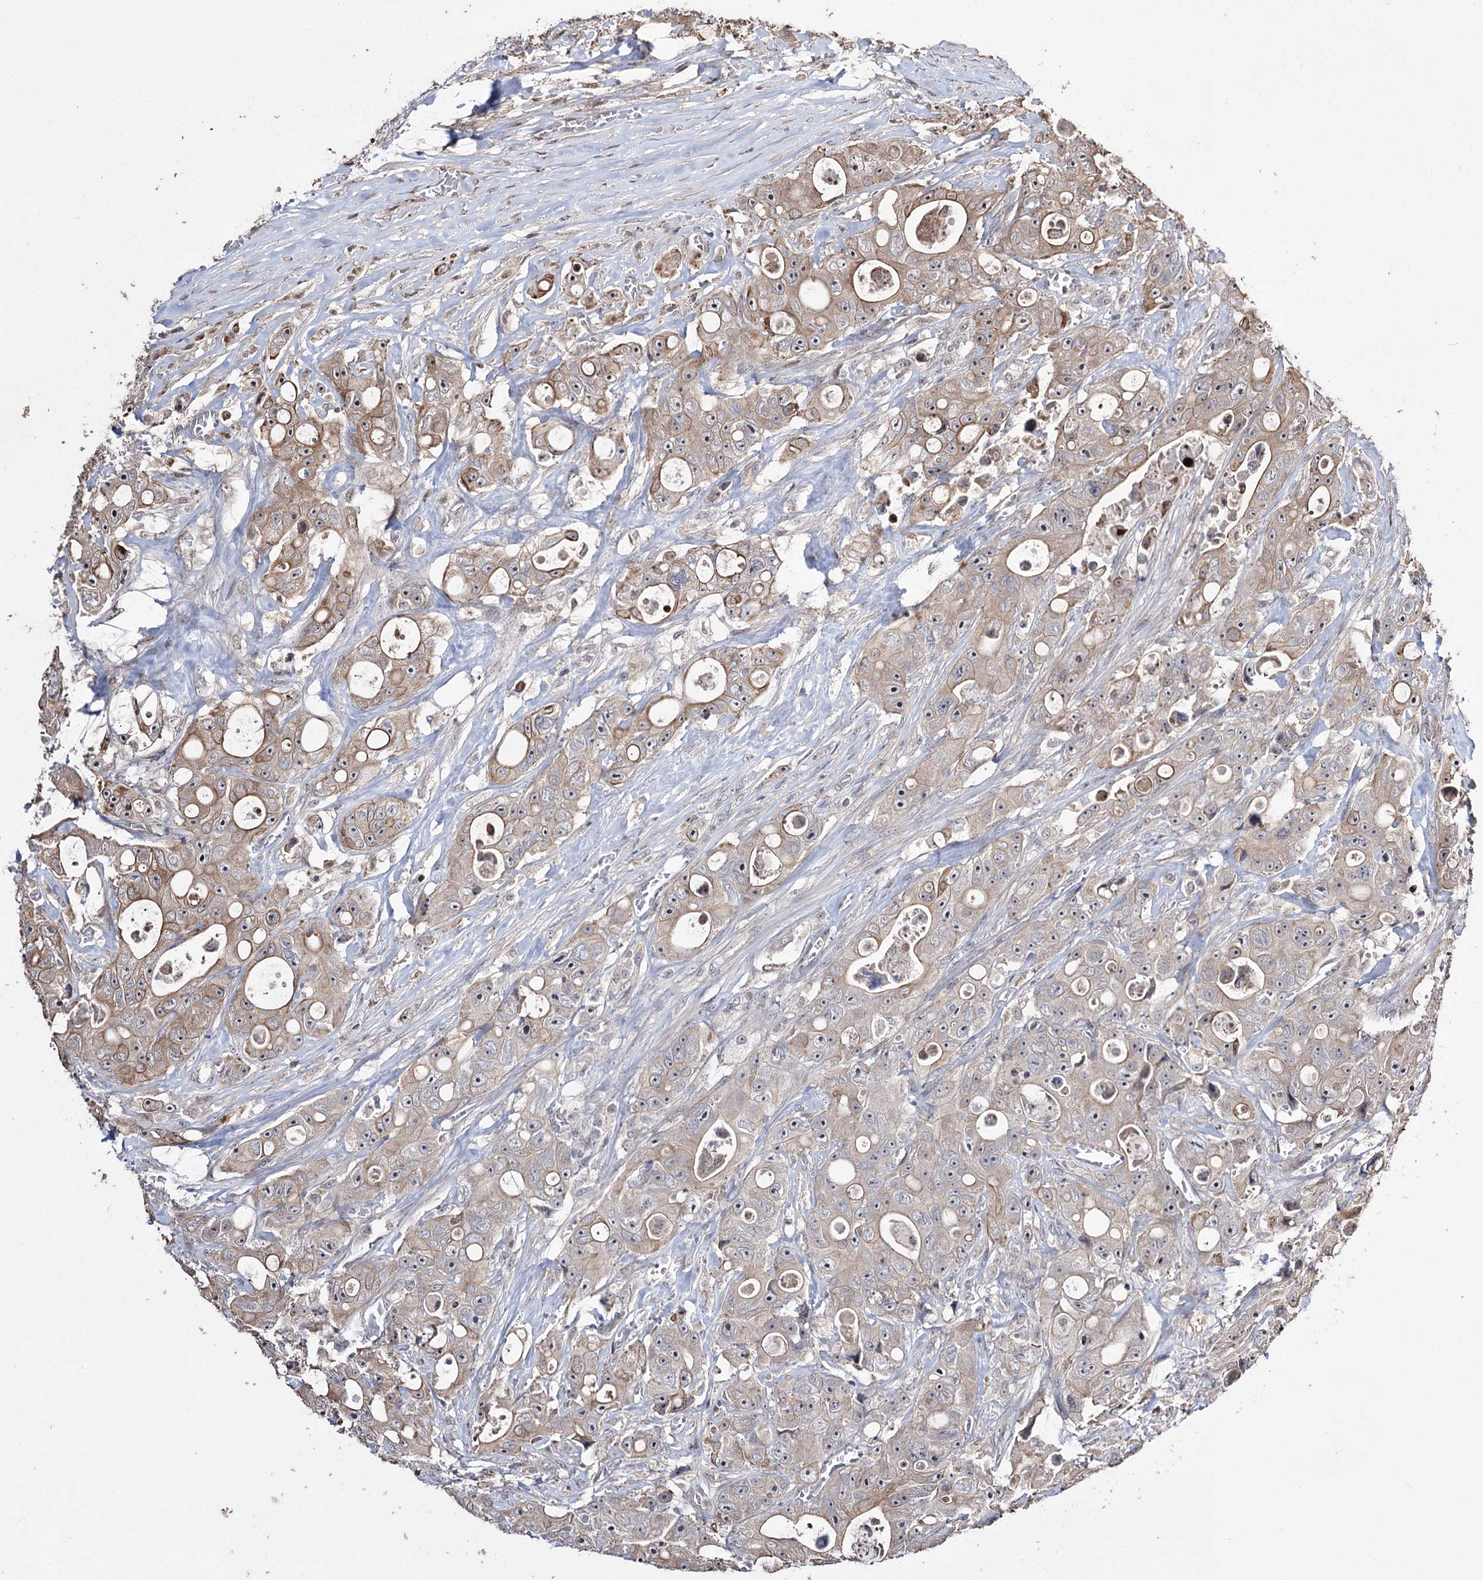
{"staining": {"intensity": "moderate", "quantity": "25%-75%", "location": "cytoplasmic/membranous"}, "tissue": "colorectal cancer", "cell_type": "Tumor cells", "image_type": "cancer", "snomed": [{"axis": "morphology", "description": "Adenocarcinoma, NOS"}, {"axis": "topography", "description": "Colon"}], "caption": "About 25%-75% of tumor cells in adenocarcinoma (colorectal) display moderate cytoplasmic/membranous protein positivity as visualized by brown immunohistochemical staining.", "gene": "CPNE8", "patient": {"sex": "female", "age": 46}}